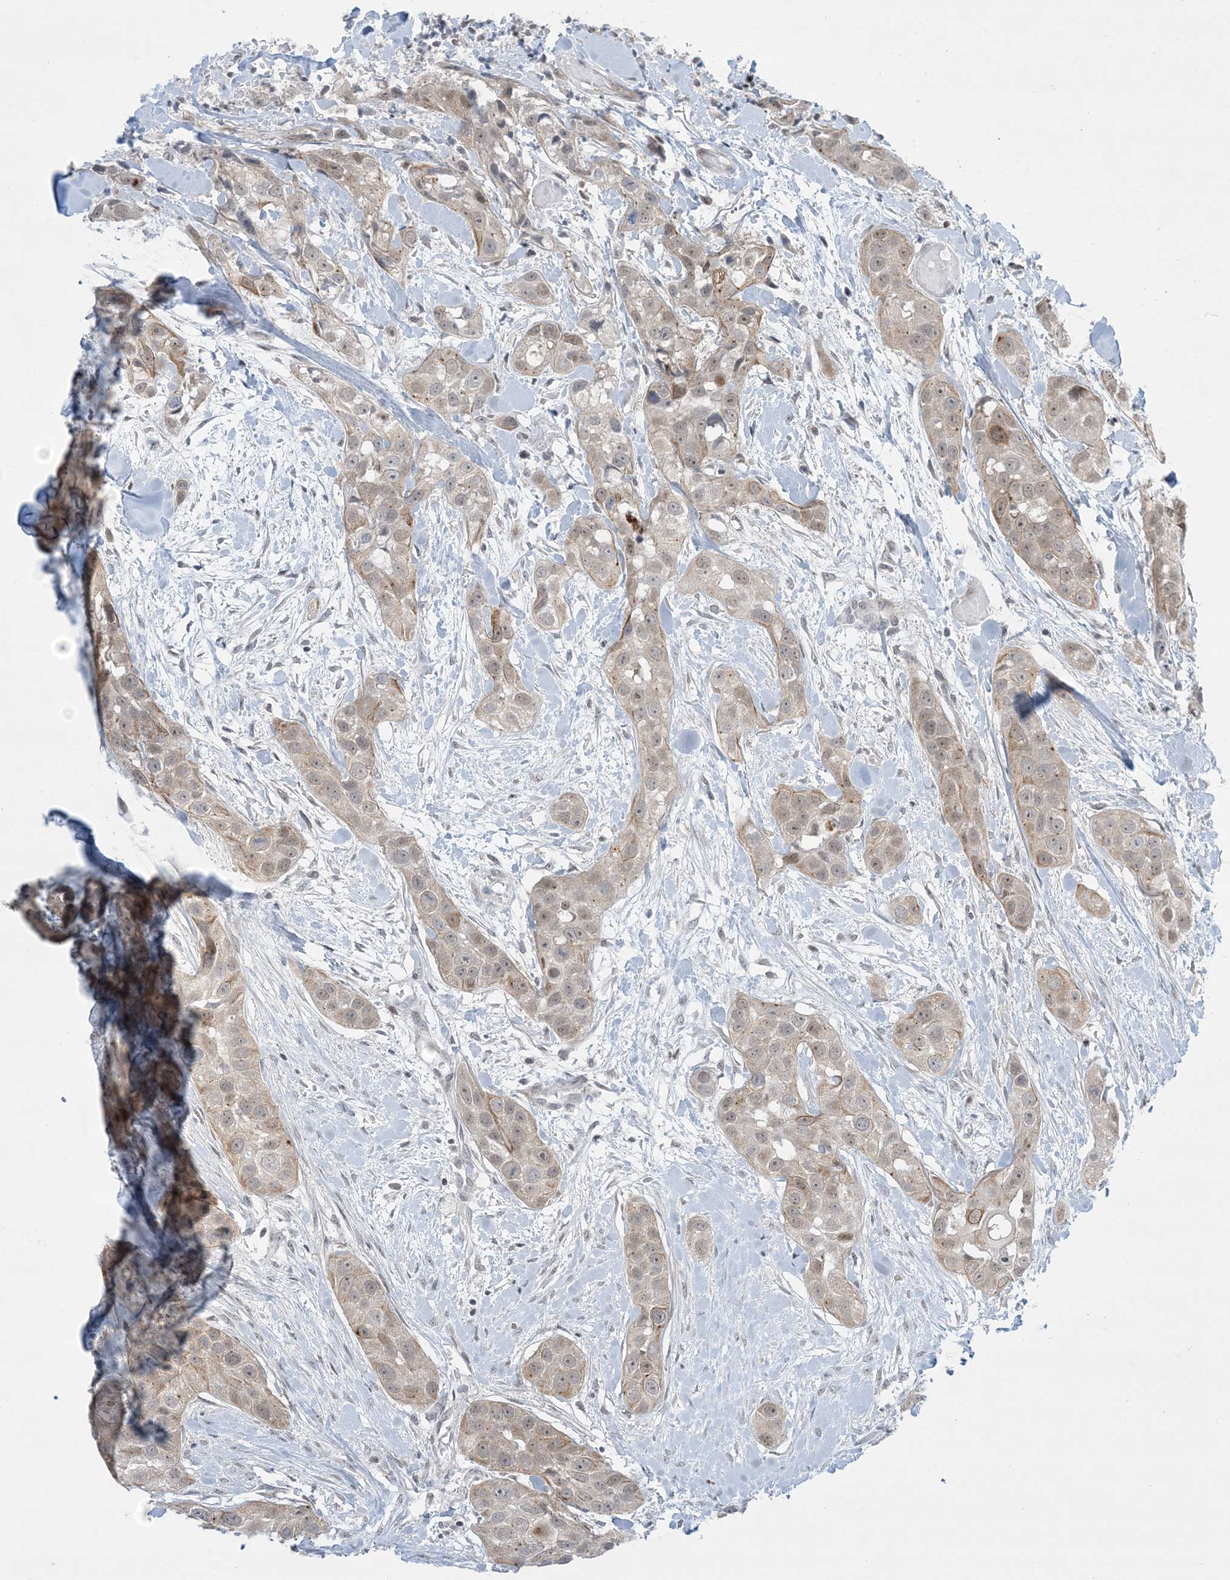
{"staining": {"intensity": "weak", "quantity": "<25%", "location": "cytoplasmic/membranous,nuclear"}, "tissue": "head and neck cancer", "cell_type": "Tumor cells", "image_type": "cancer", "snomed": [{"axis": "morphology", "description": "Normal tissue, NOS"}, {"axis": "morphology", "description": "Squamous cell carcinoma, NOS"}, {"axis": "topography", "description": "Skeletal muscle"}, {"axis": "topography", "description": "Head-Neck"}], "caption": "High magnification brightfield microscopy of squamous cell carcinoma (head and neck) stained with DAB (3,3'-diaminobenzidine) (brown) and counterstained with hematoxylin (blue): tumor cells show no significant positivity.", "gene": "TFPT", "patient": {"sex": "male", "age": 51}}